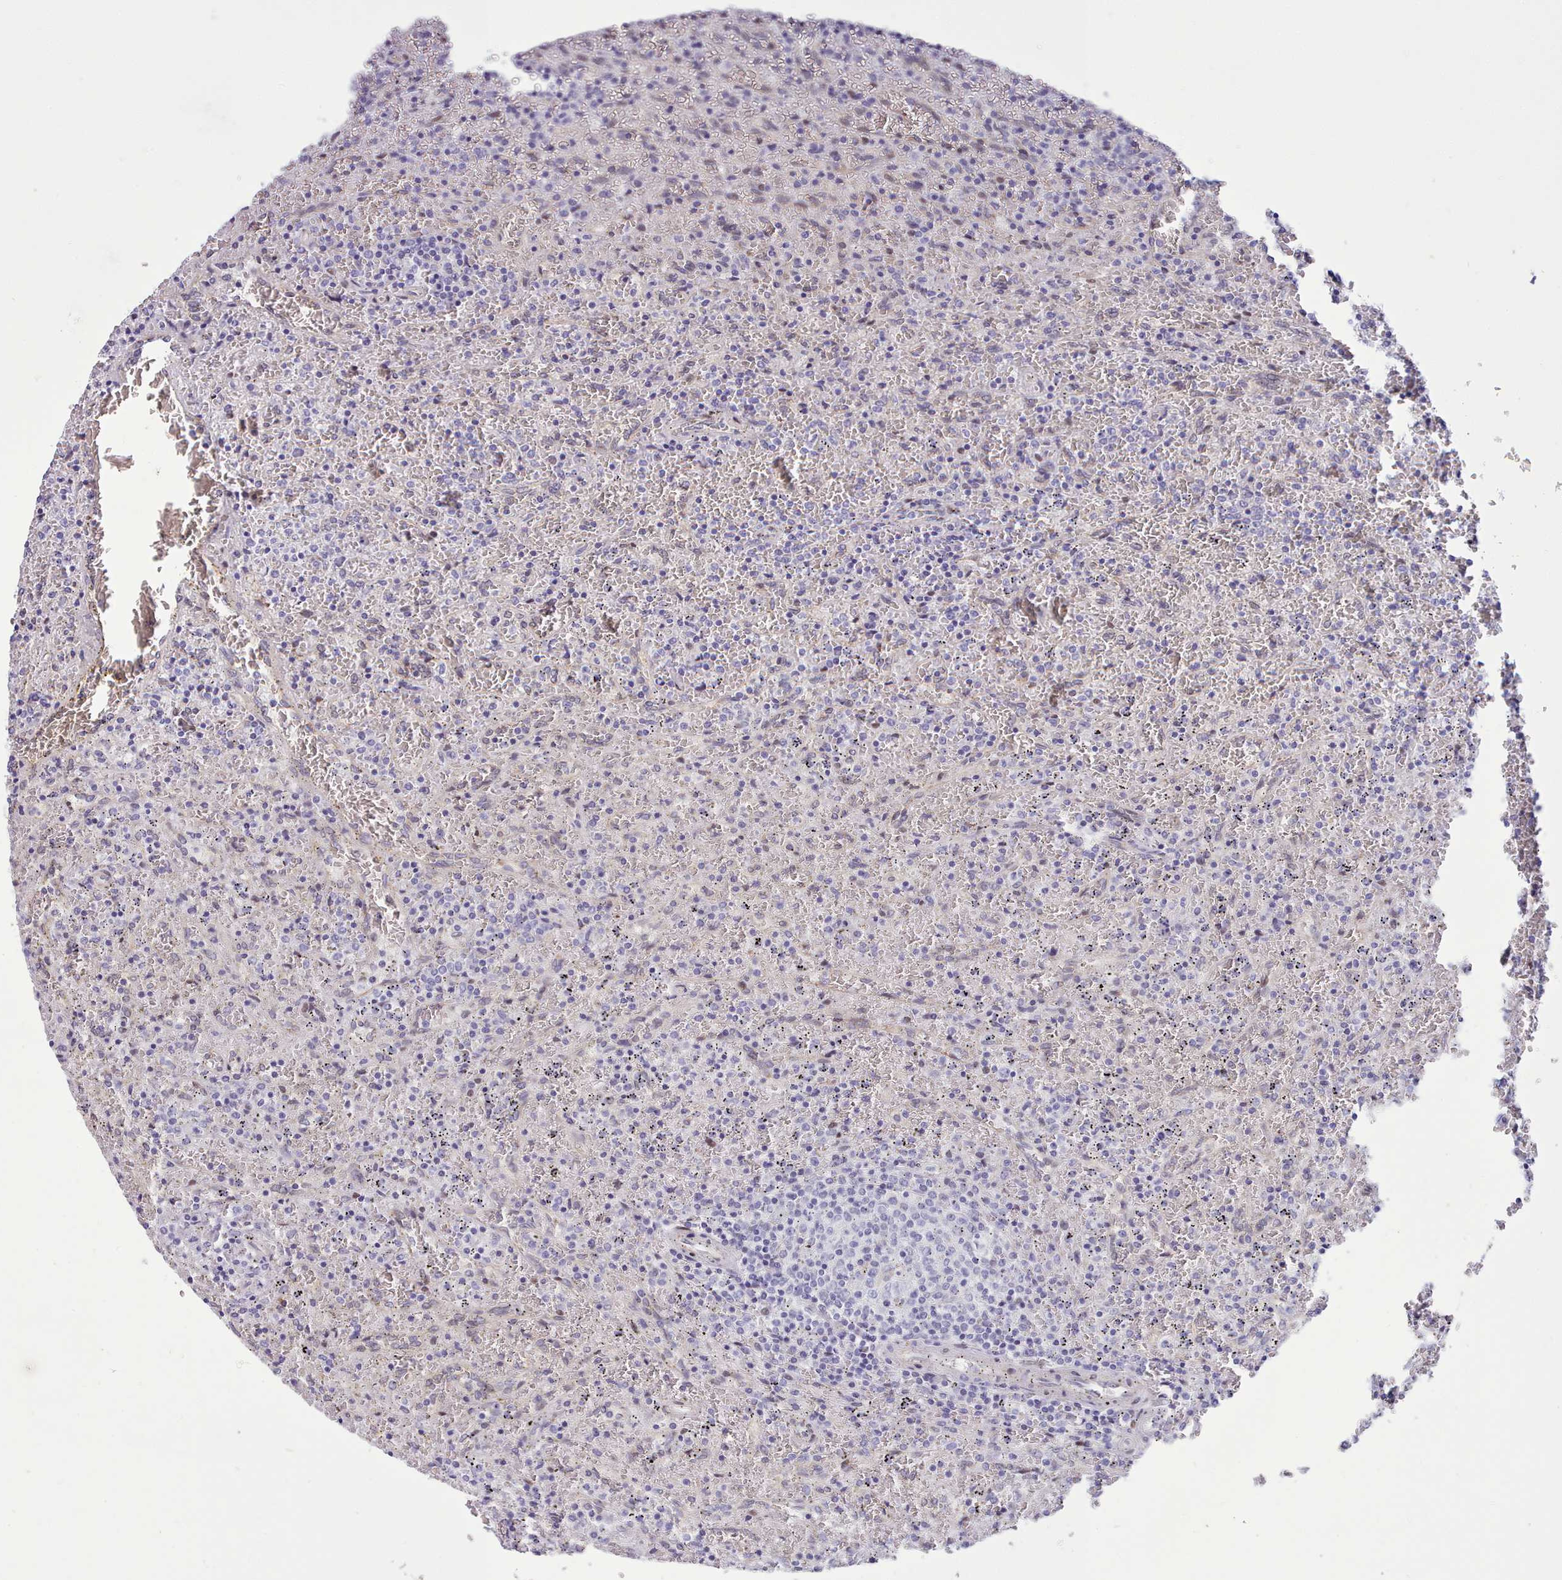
{"staining": {"intensity": "negative", "quantity": "none", "location": "none"}, "tissue": "lymphoma", "cell_type": "Tumor cells", "image_type": "cancer", "snomed": [{"axis": "morphology", "description": "Malignant lymphoma, non-Hodgkin's type, Low grade"}, {"axis": "topography", "description": "Spleen"}], "caption": "DAB immunohistochemical staining of human lymphoma displays no significant expression in tumor cells.", "gene": "TMEM253", "patient": {"sex": "female", "age": 64}}